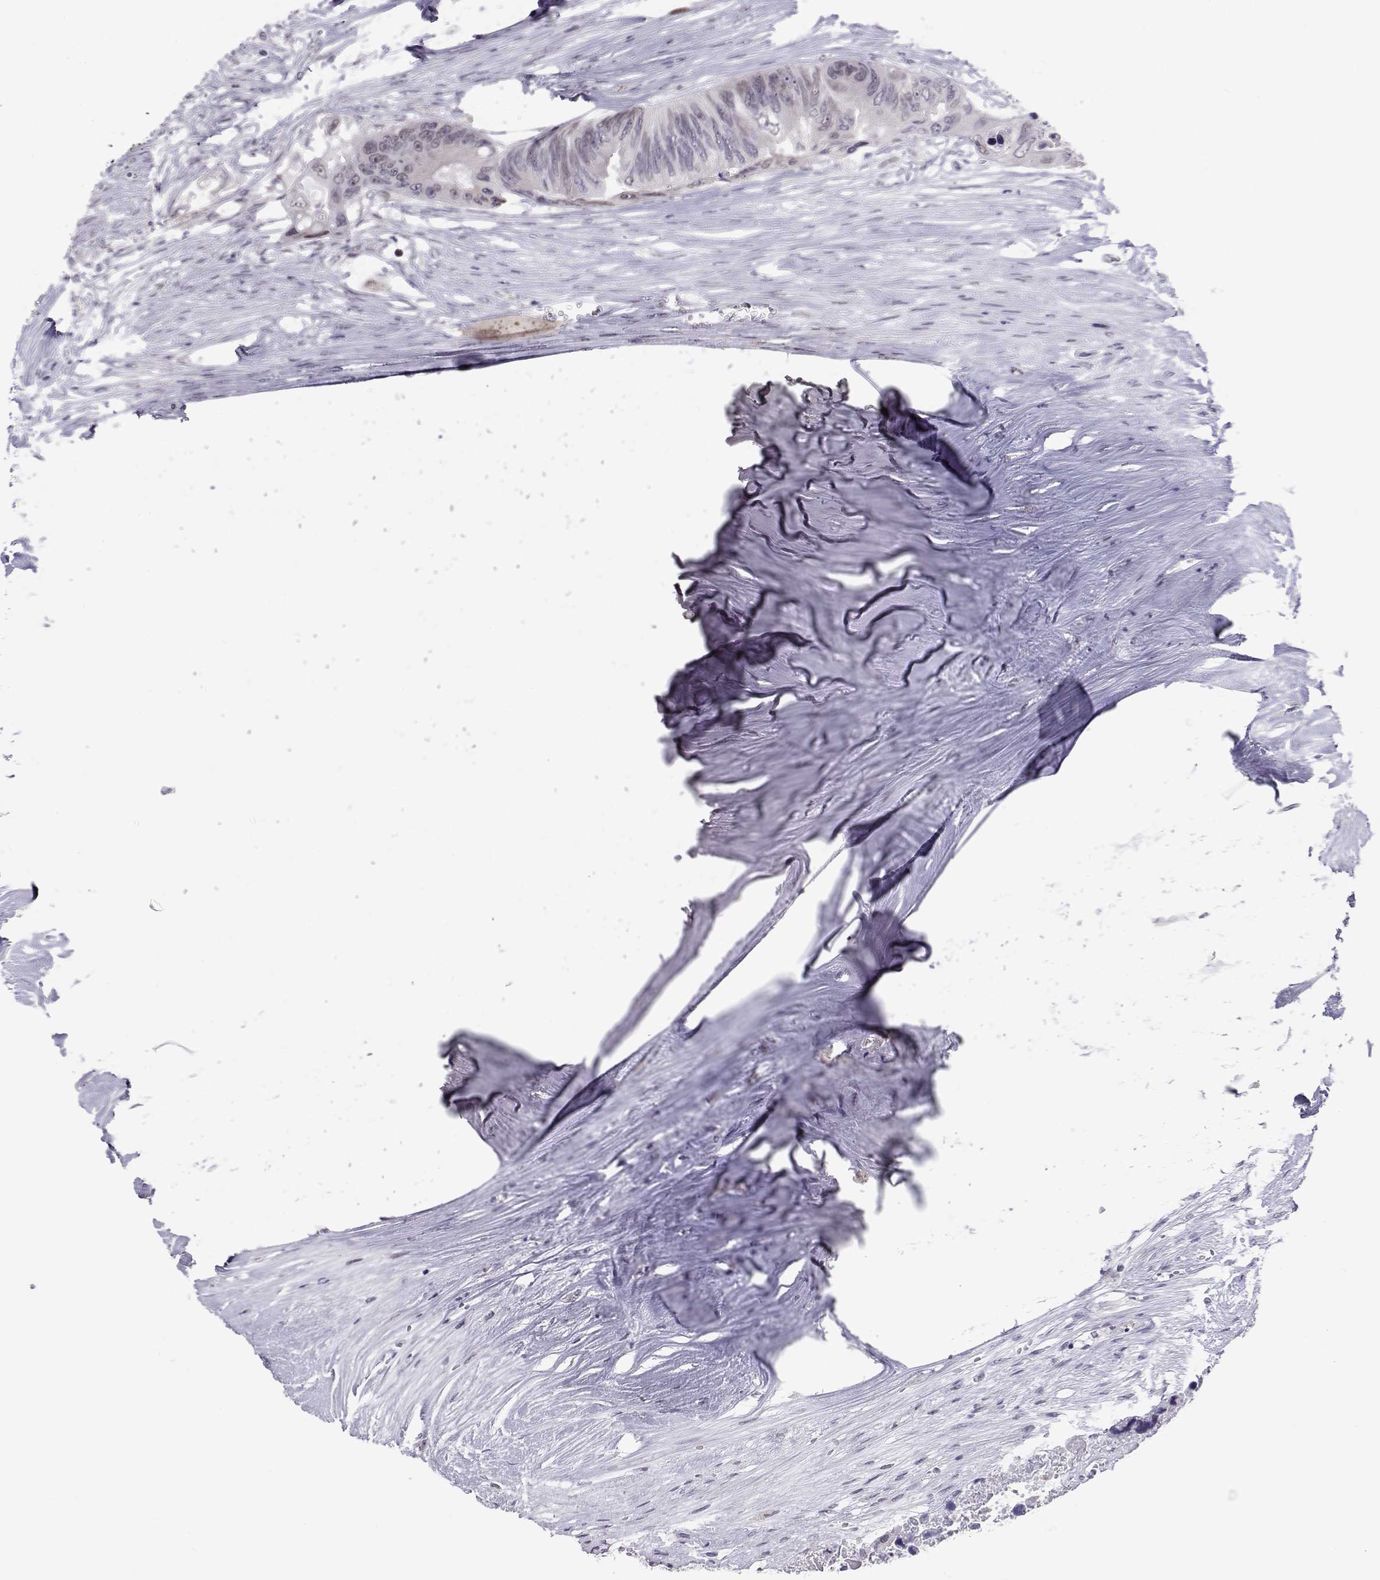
{"staining": {"intensity": "negative", "quantity": "none", "location": "none"}, "tissue": "colorectal cancer", "cell_type": "Tumor cells", "image_type": "cancer", "snomed": [{"axis": "morphology", "description": "Adenocarcinoma, NOS"}, {"axis": "topography", "description": "Colon"}], "caption": "Adenocarcinoma (colorectal) was stained to show a protein in brown. There is no significant positivity in tumor cells.", "gene": "SIX6", "patient": {"sex": "female", "age": 48}}